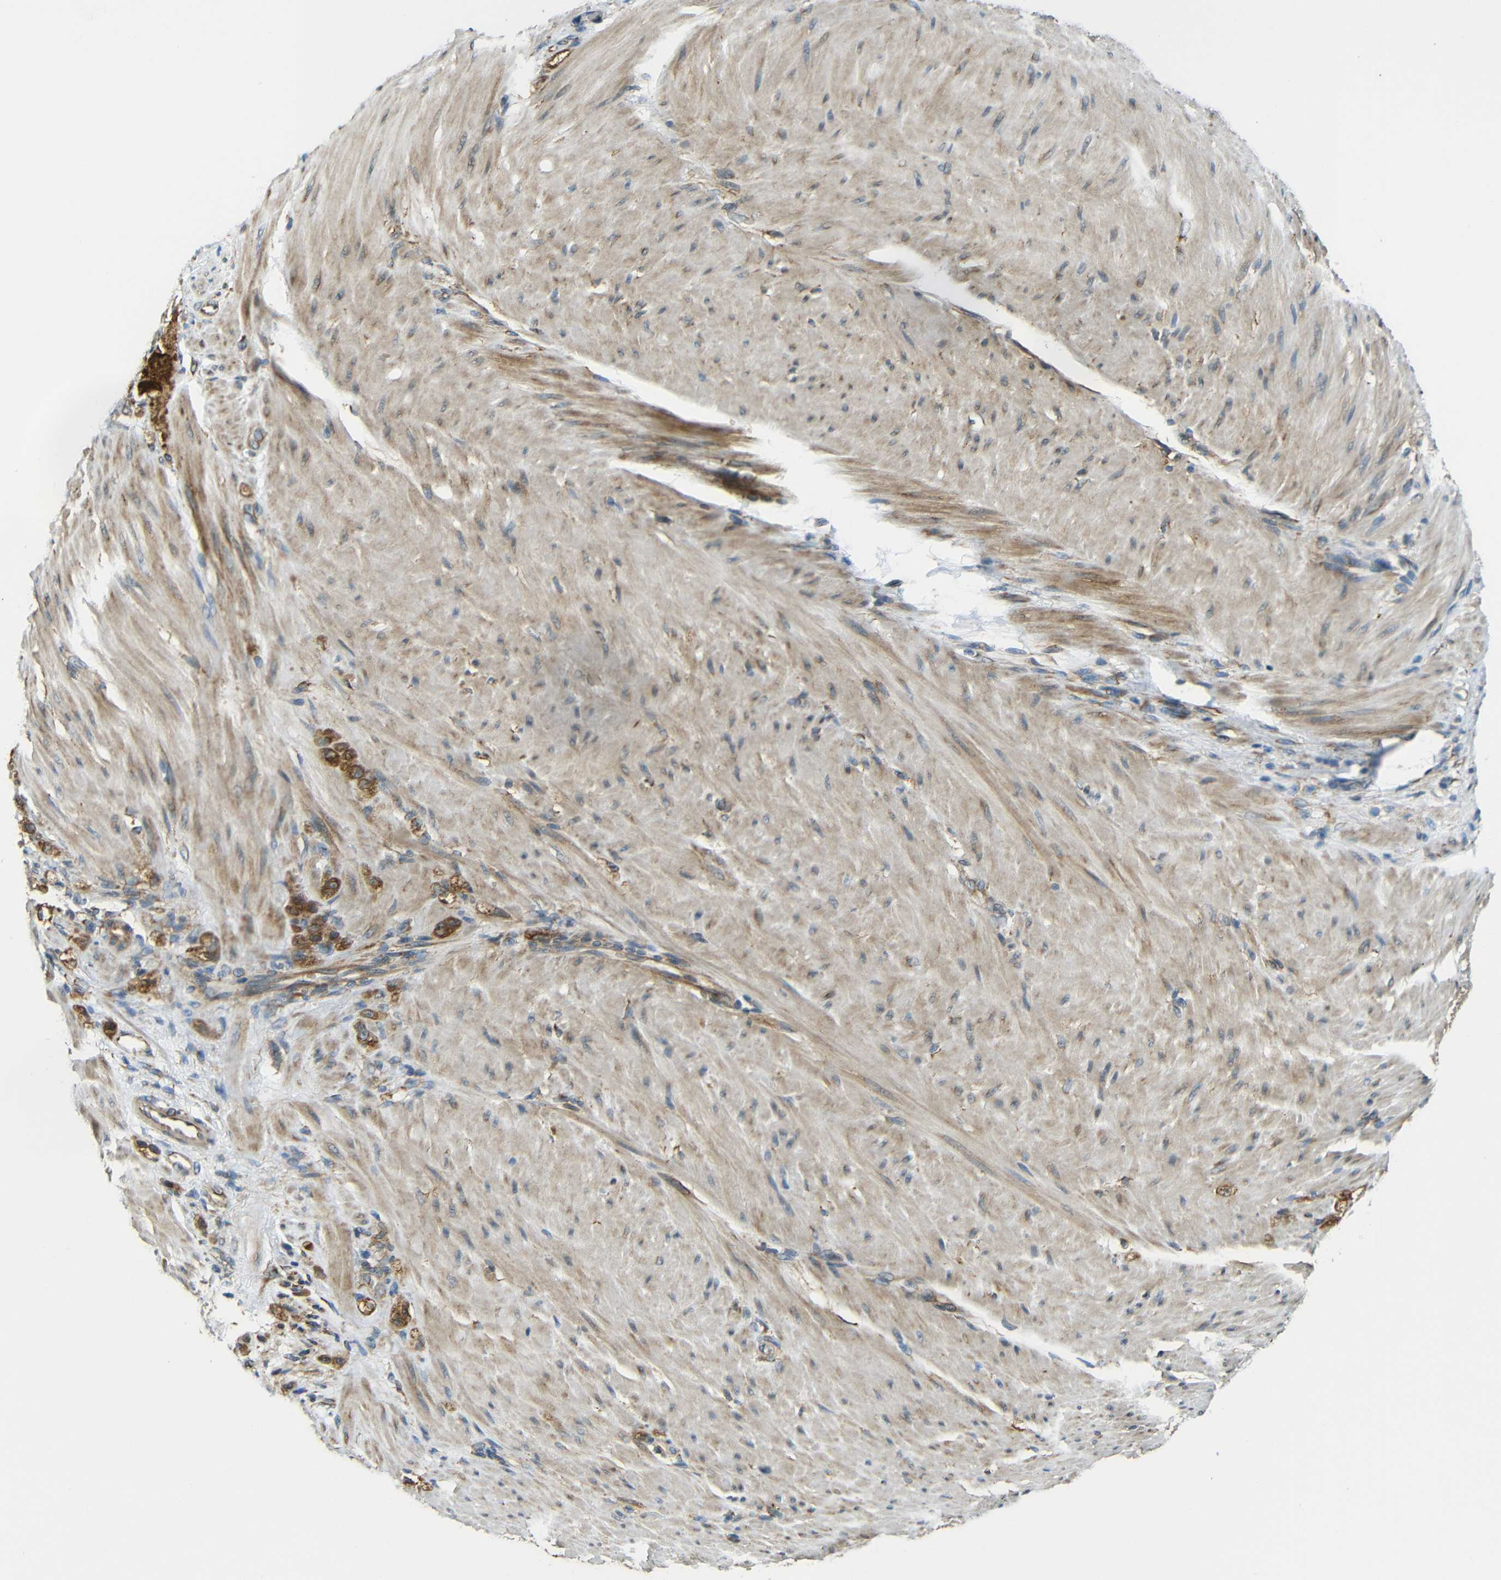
{"staining": {"intensity": "moderate", "quantity": ">75%", "location": "cytoplasmic/membranous"}, "tissue": "stomach cancer", "cell_type": "Tumor cells", "image_type": "cancer", "snomed": [{"axis": "morphology", "description": "Adenocarcinoma, NOS"}, {"axis": "topography", "description": "Stomach"}], "caption": "This histopathology image exhibits stomach cancer (adenocarcinoma) stained with immunohistochemistry (IHC) to label a protein in brown. The cytoplasmic/membranous of tumor cells show moderate positivity for the protein. Nuclei are counter-stained blue.", "gene": "VAPB", "patient": {"sex": "male", "age": 82}}